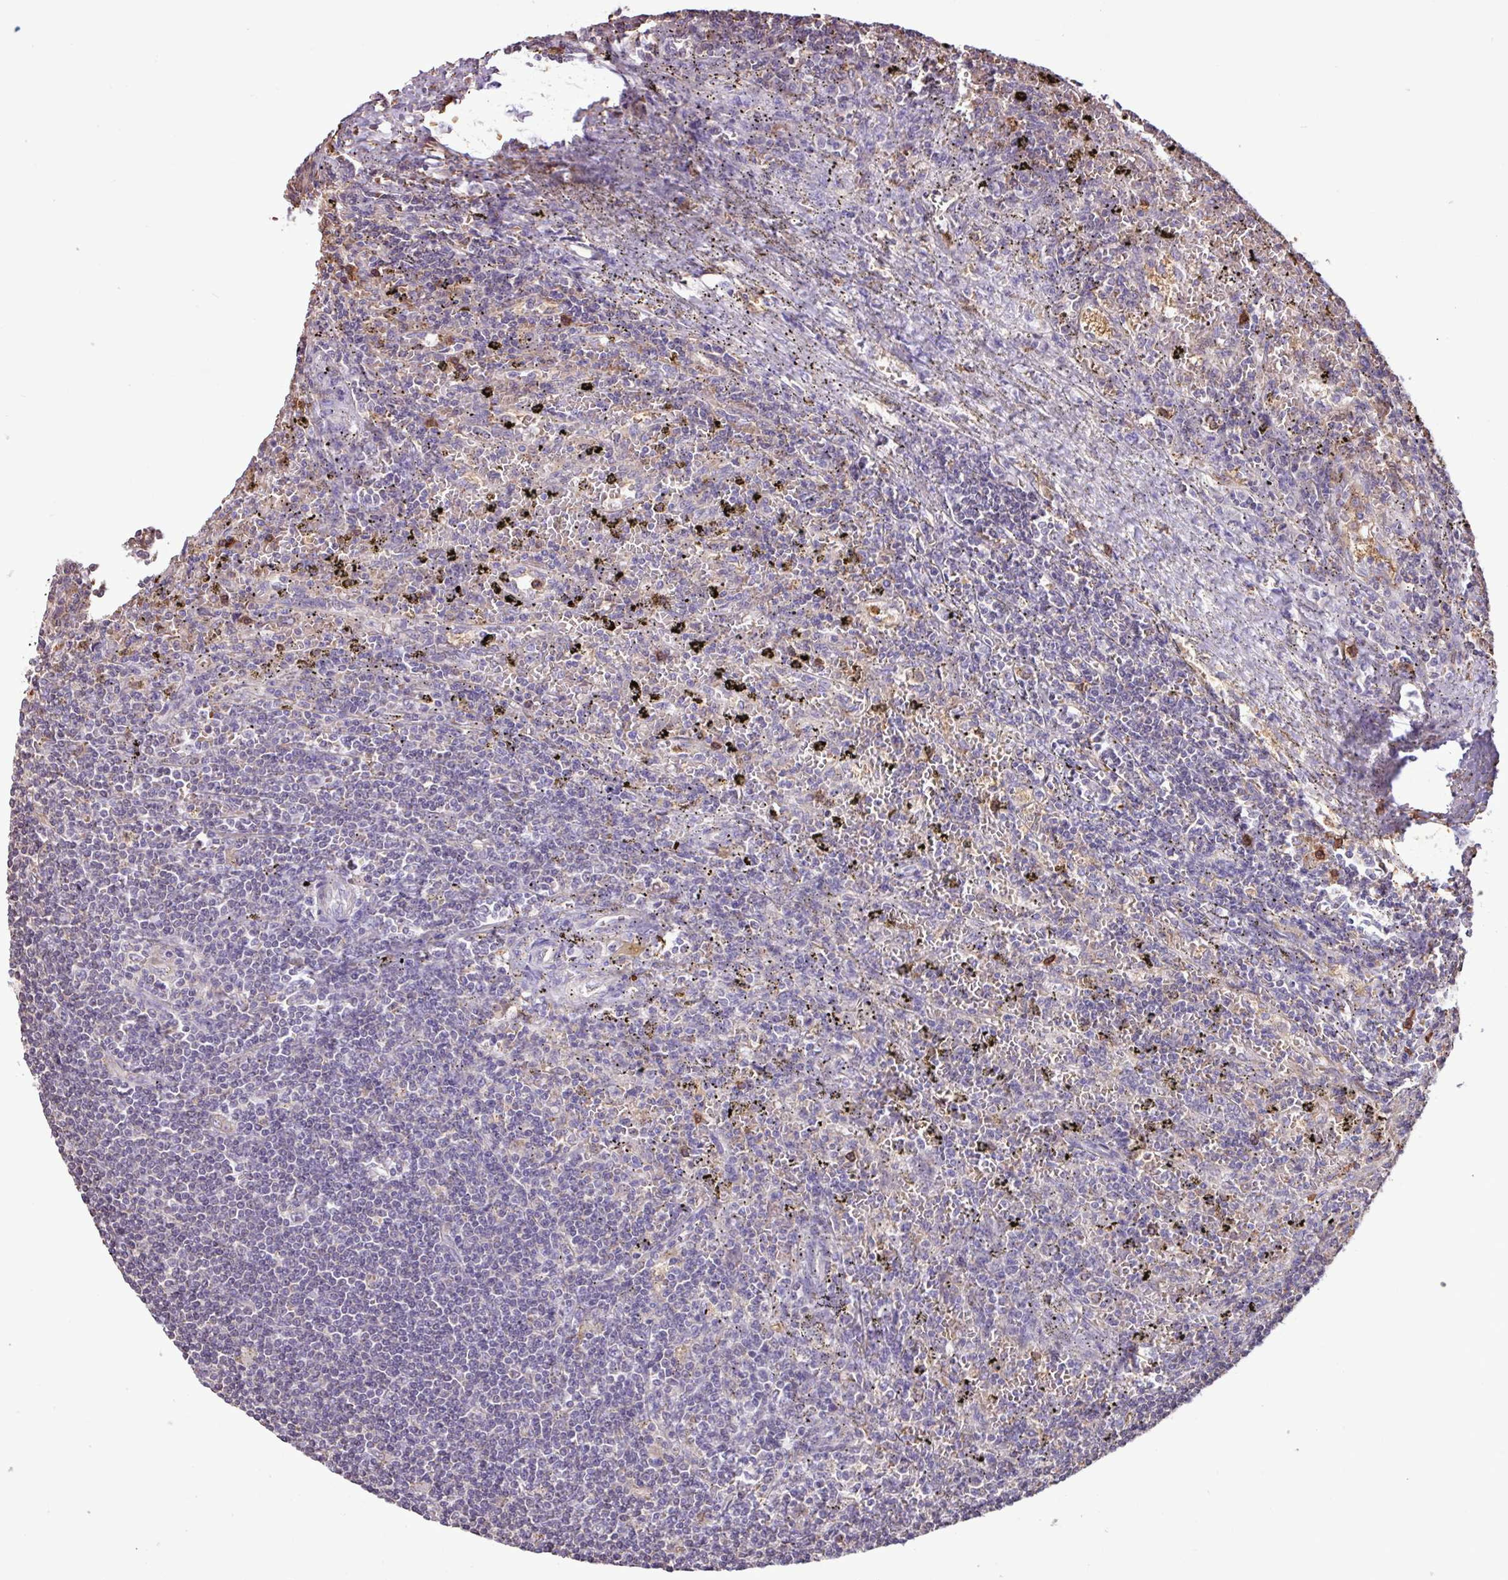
{"staining": {"intensity": "negative", "quantity": "none", "location": "none"}, "tissue": "lymphoma", "cell_type": "Tumor cells", "image_type": "cancer", "snomed": [{"axis": "morphology", "description": "Malignant lymphoma, non-Hodgkin's type, Low grade"}, {"axis": "topography", "description": "Spleen"}], "caption": "Immunohistochemistry of low-grade malignant lymphoma, non-Hodgkin's type displays no positivity in tumor cells.", "gene": "CHST11", "patient": {"sex": "male", "age": 76}}